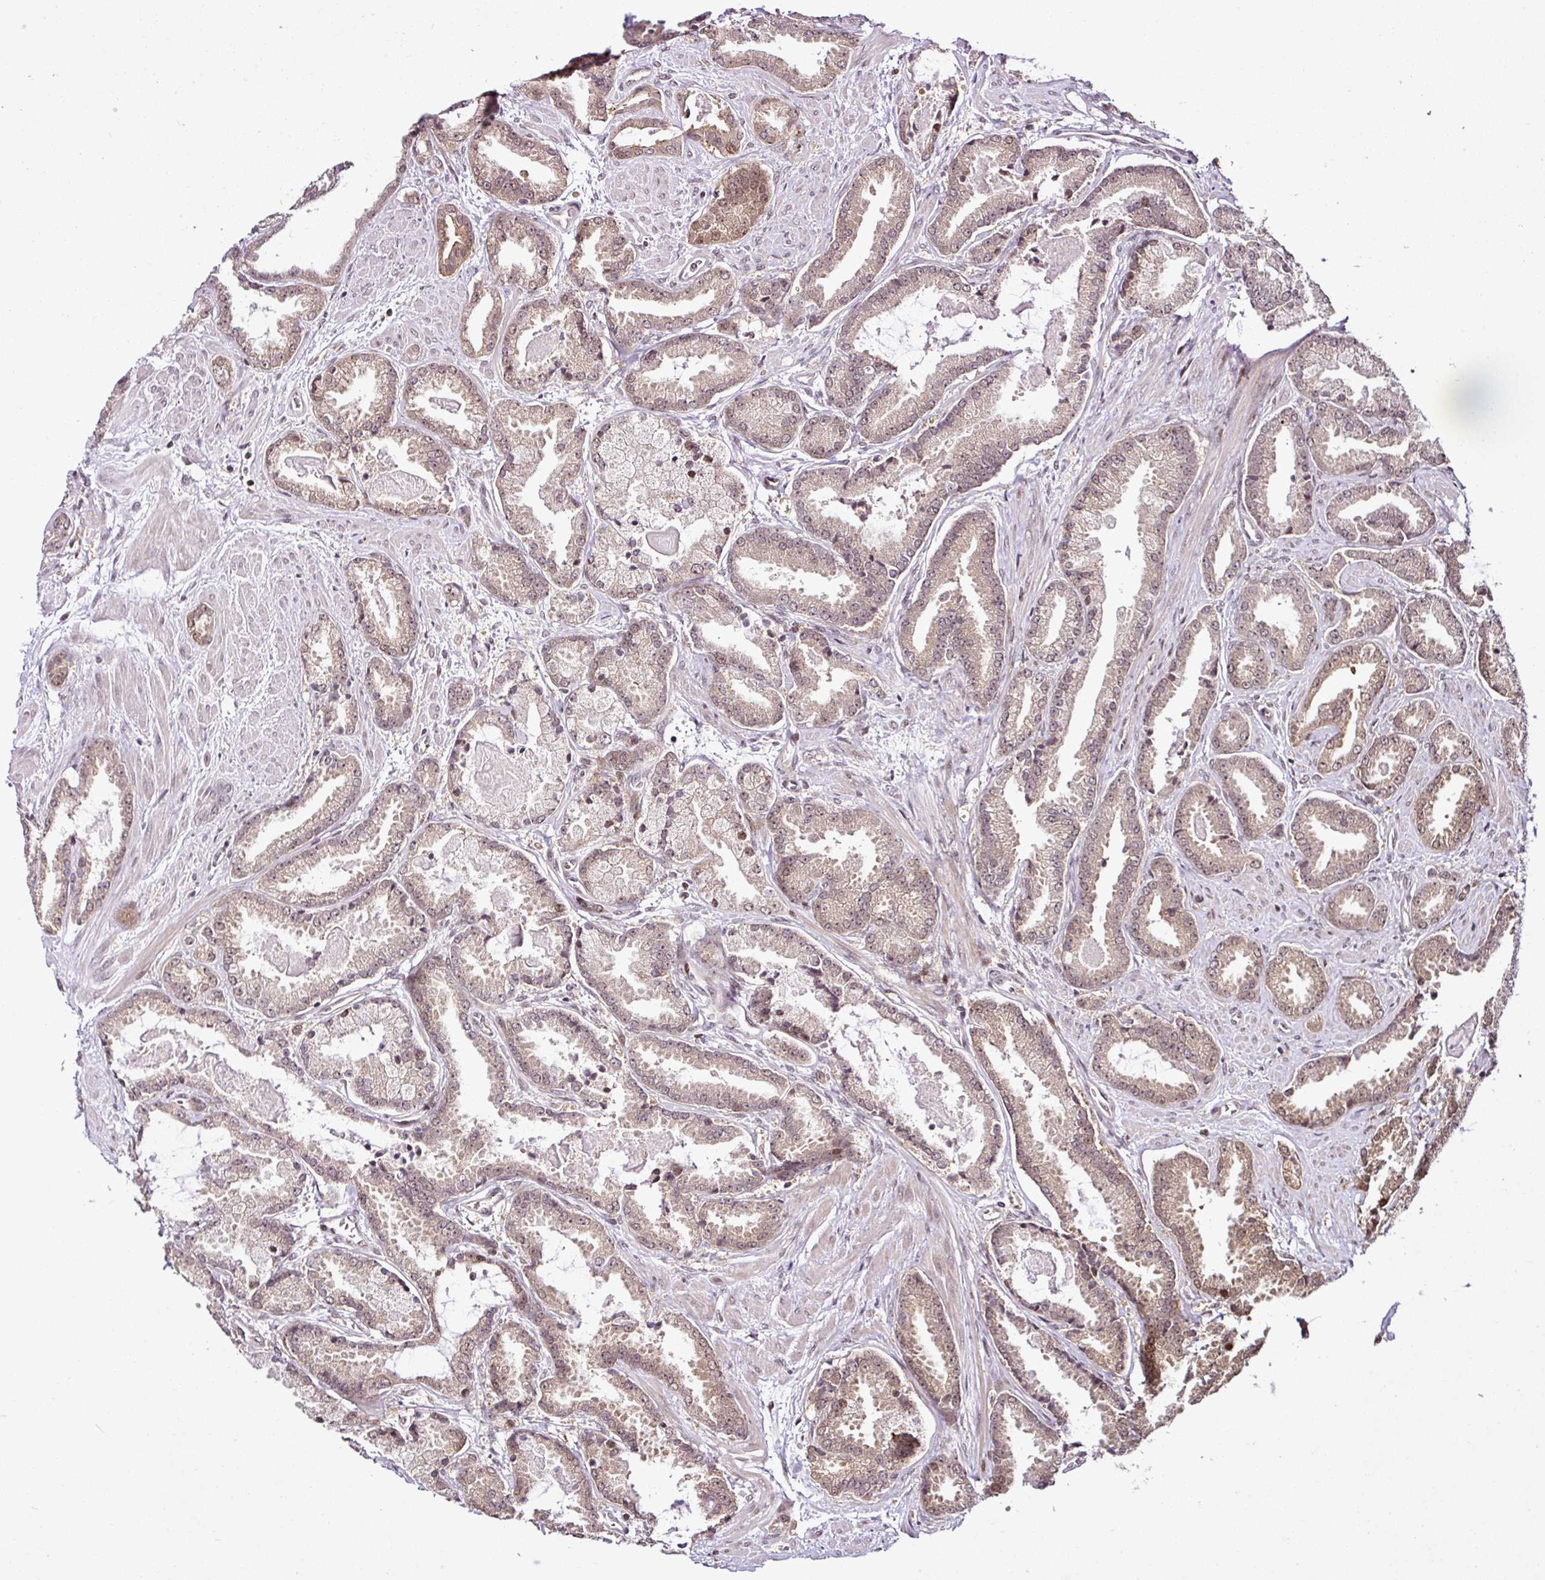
{"staining": {"intensity": "weak", "quantity": "25%-75%", "location": "cytoplasmic/membranous,nuclear"}, "tissue": "prostate cancer", "cell_type": "Tumor cells", "image_type": "cancer", "snomed": [{"axis": "morphology", "description": "Adenocarcinoma, Low grade"}, {"axis": "topography", "description": "Prostate"}], "caption": "IHC (DAB) staining of human adenocarcinoma (low-grade) (prostate) reveals weak cytoplasmic/membranous and nuclear protein staining in approximately 25%-75% of tumor cells. The protein of interest is shown in brown color, while the nuclei are stained blue.", "gene": "COPRS", "patient": {"sex": "male", "age": 62}}